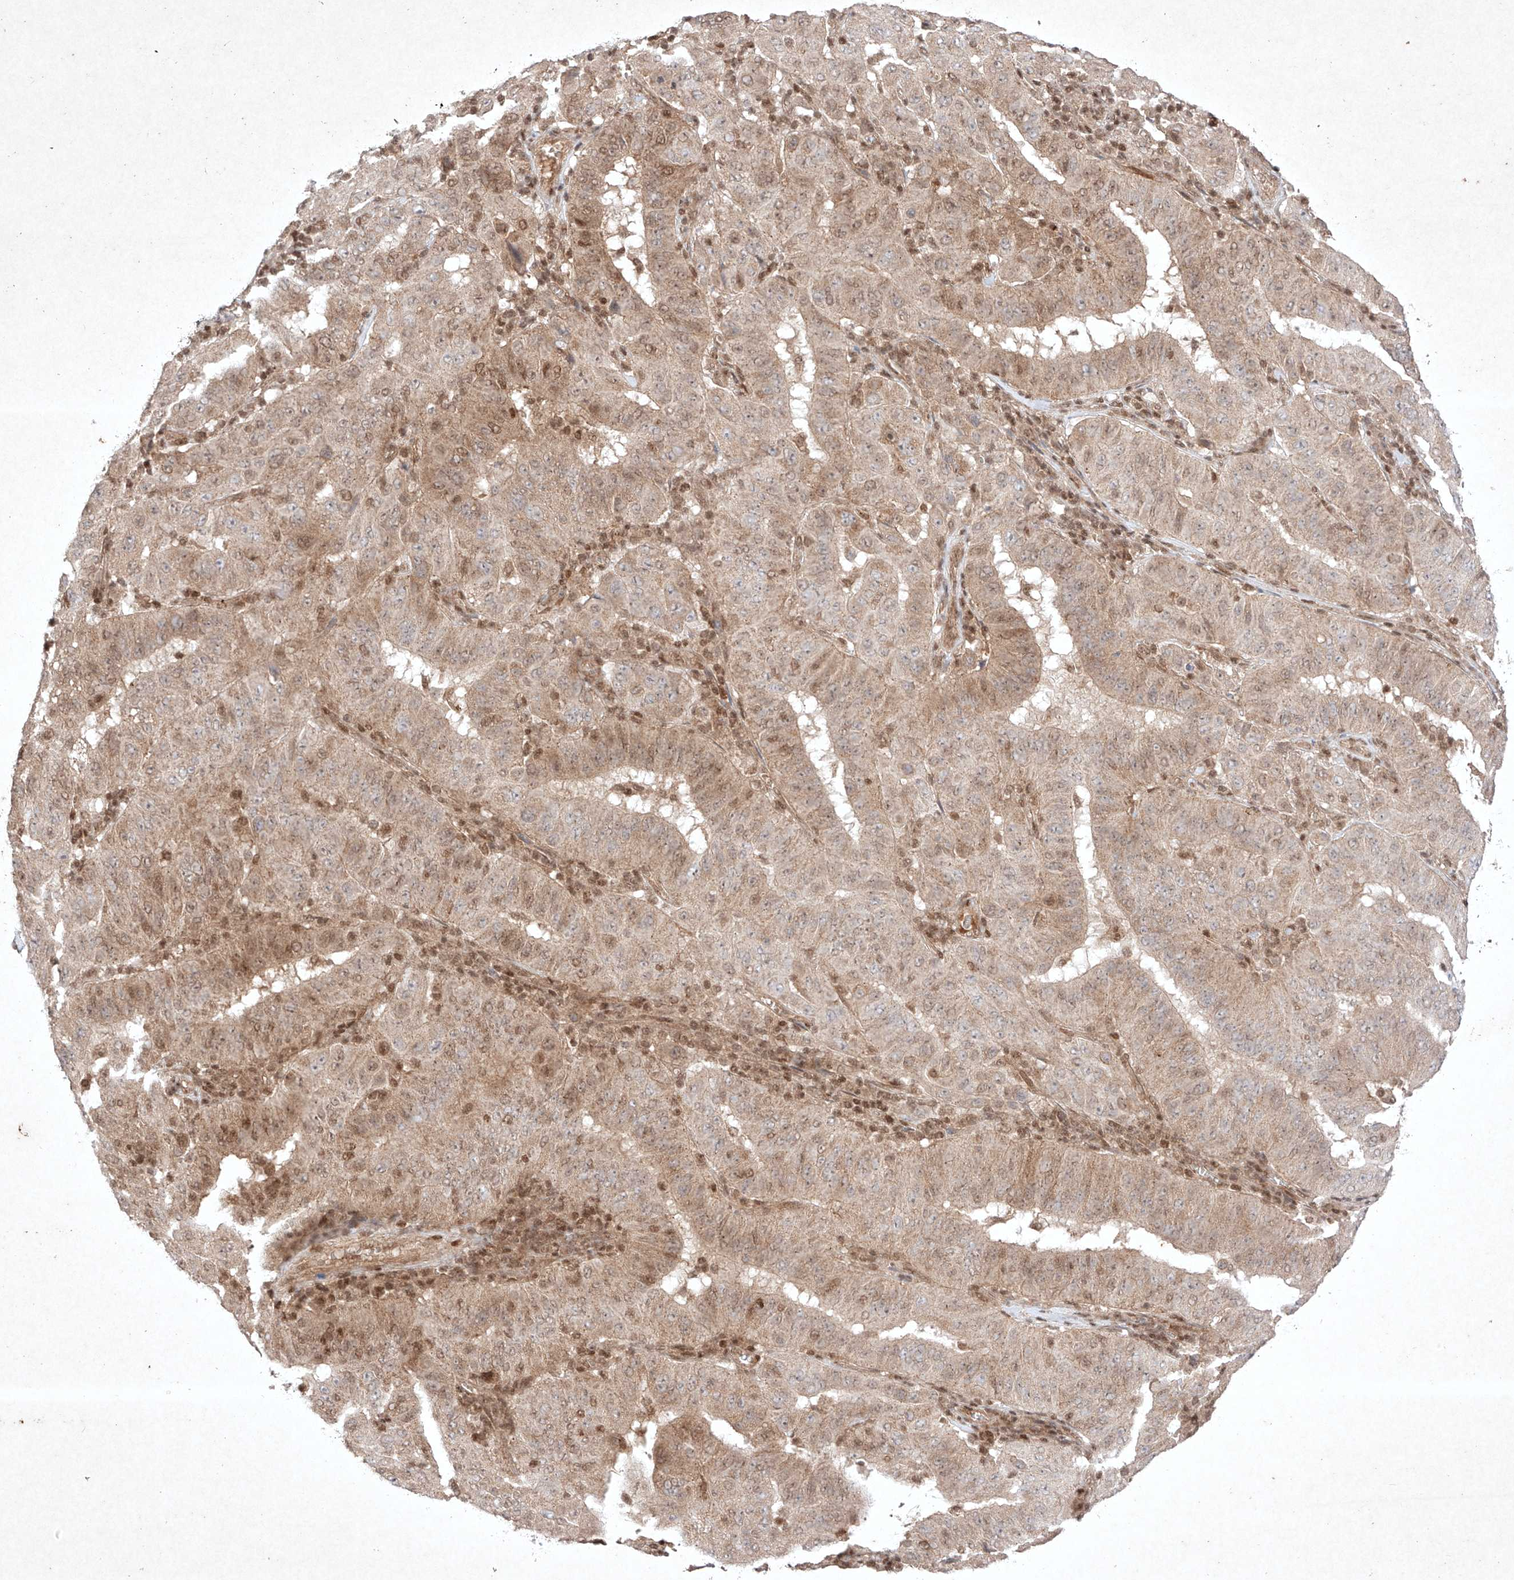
{"staining": {"intensity": "moderate", "quantity": "<25%", "location": "nuclear"}, "tissue": "pancreatic cancer", "cell_type": "Tumor cells", "image_type": "cancer", "snomed": [{"axis": "morphology", "description": "Adenocarcinoma, NOS"}, {"axis": "topography", "description": "Pancreas"}], "caption": "Moderate nuclear positivity is identified in about <25% of tumor cells in adenocarcinoma (pancreatic).", "gene": "RNF31", "patient": {"sex": "male", "age": 63}}